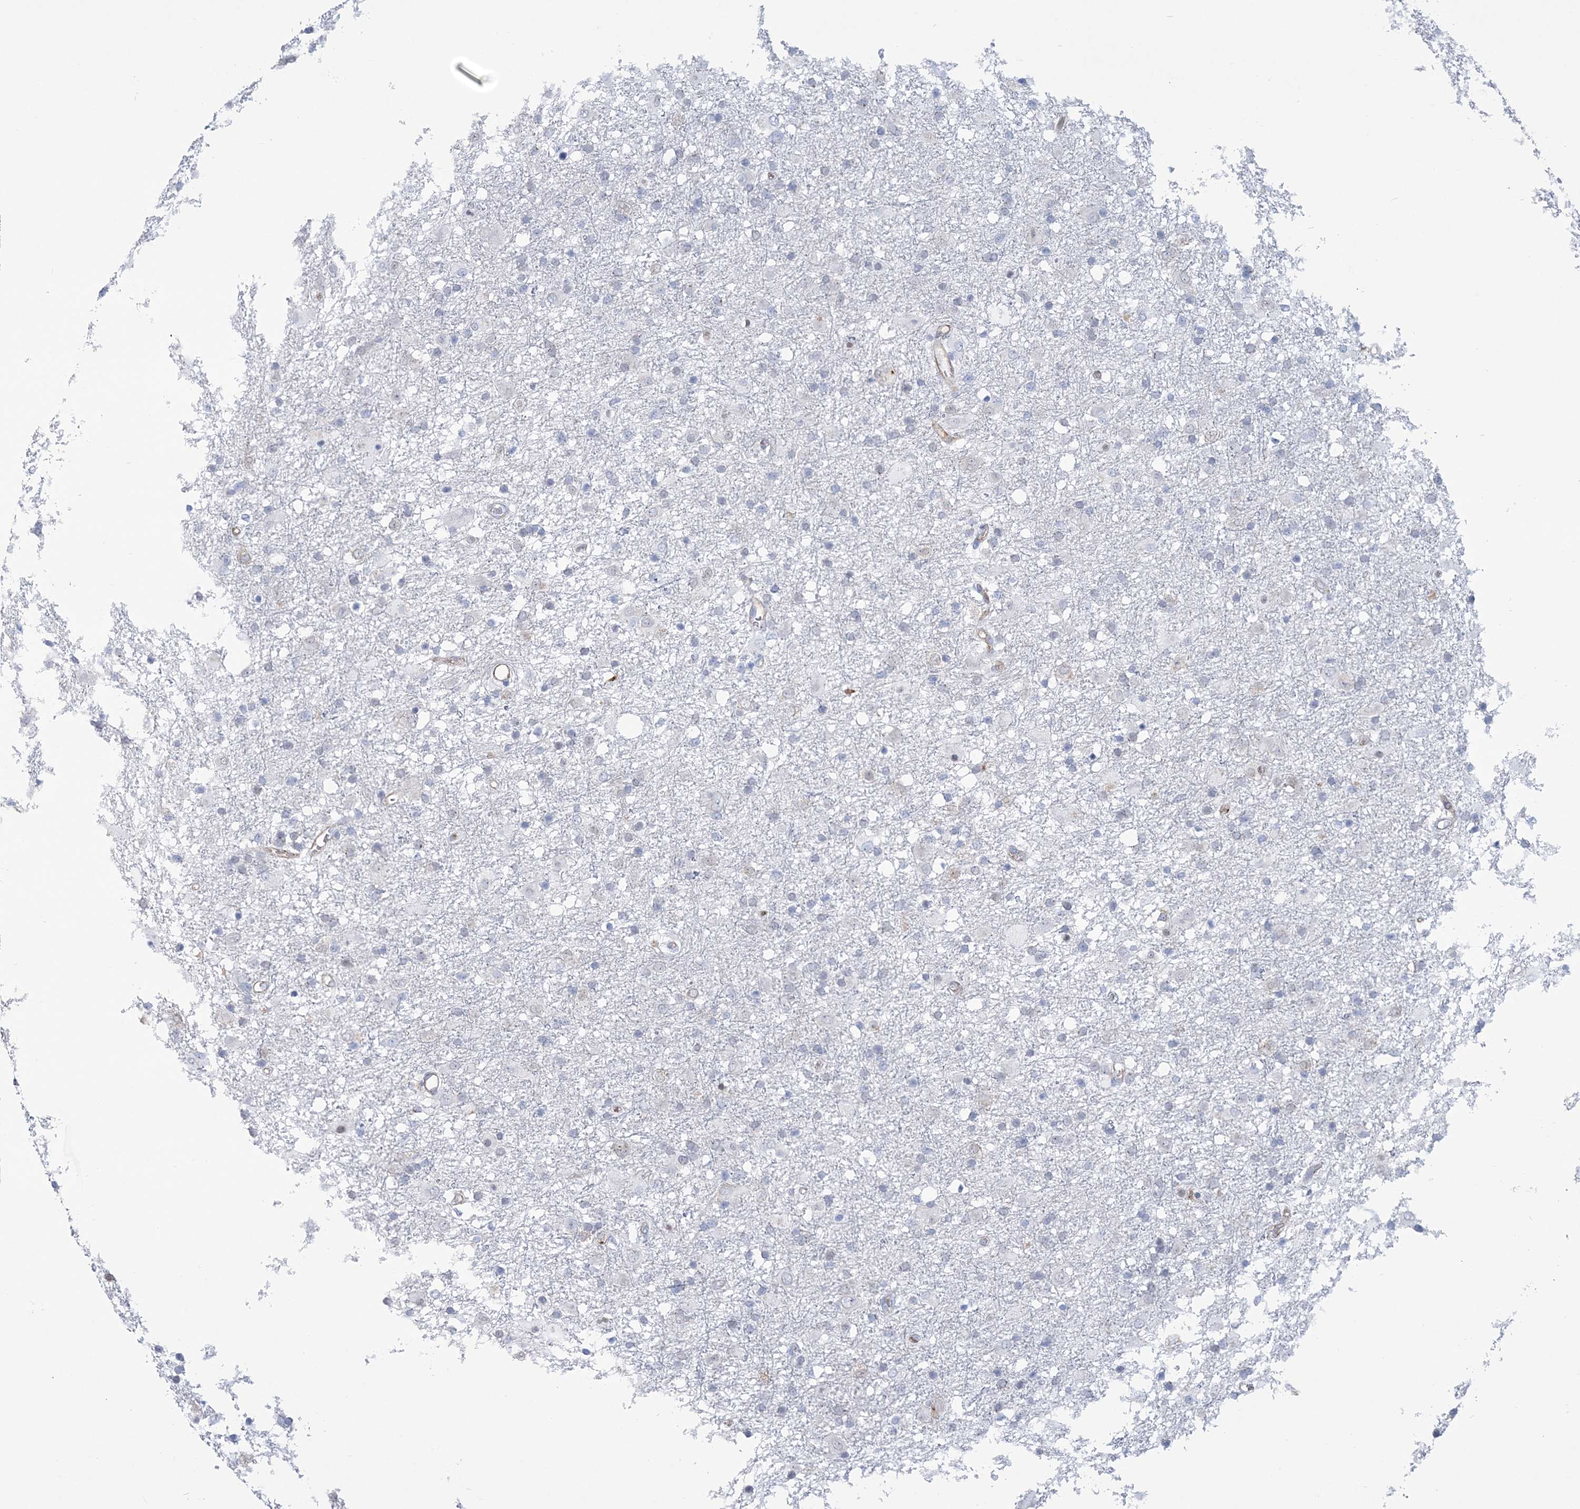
{"staining": {"intensity": "negative", "quantity": "none", "location": "none"}, "tissue": "glioma", "cell_type": "Tumor cells", "image_type": "cancer", "snomed": [{"axis": "morphology", "description": "Glioma, malignant, Low grade"}, {"axis": "topography", "description": "Brain"}], "caption": "Tumor cells show no significant protein positivity in malignant glioma (low-grade).", "gene": "RAB11FIP5", "patient": {"sex": "male", "age": 65}}